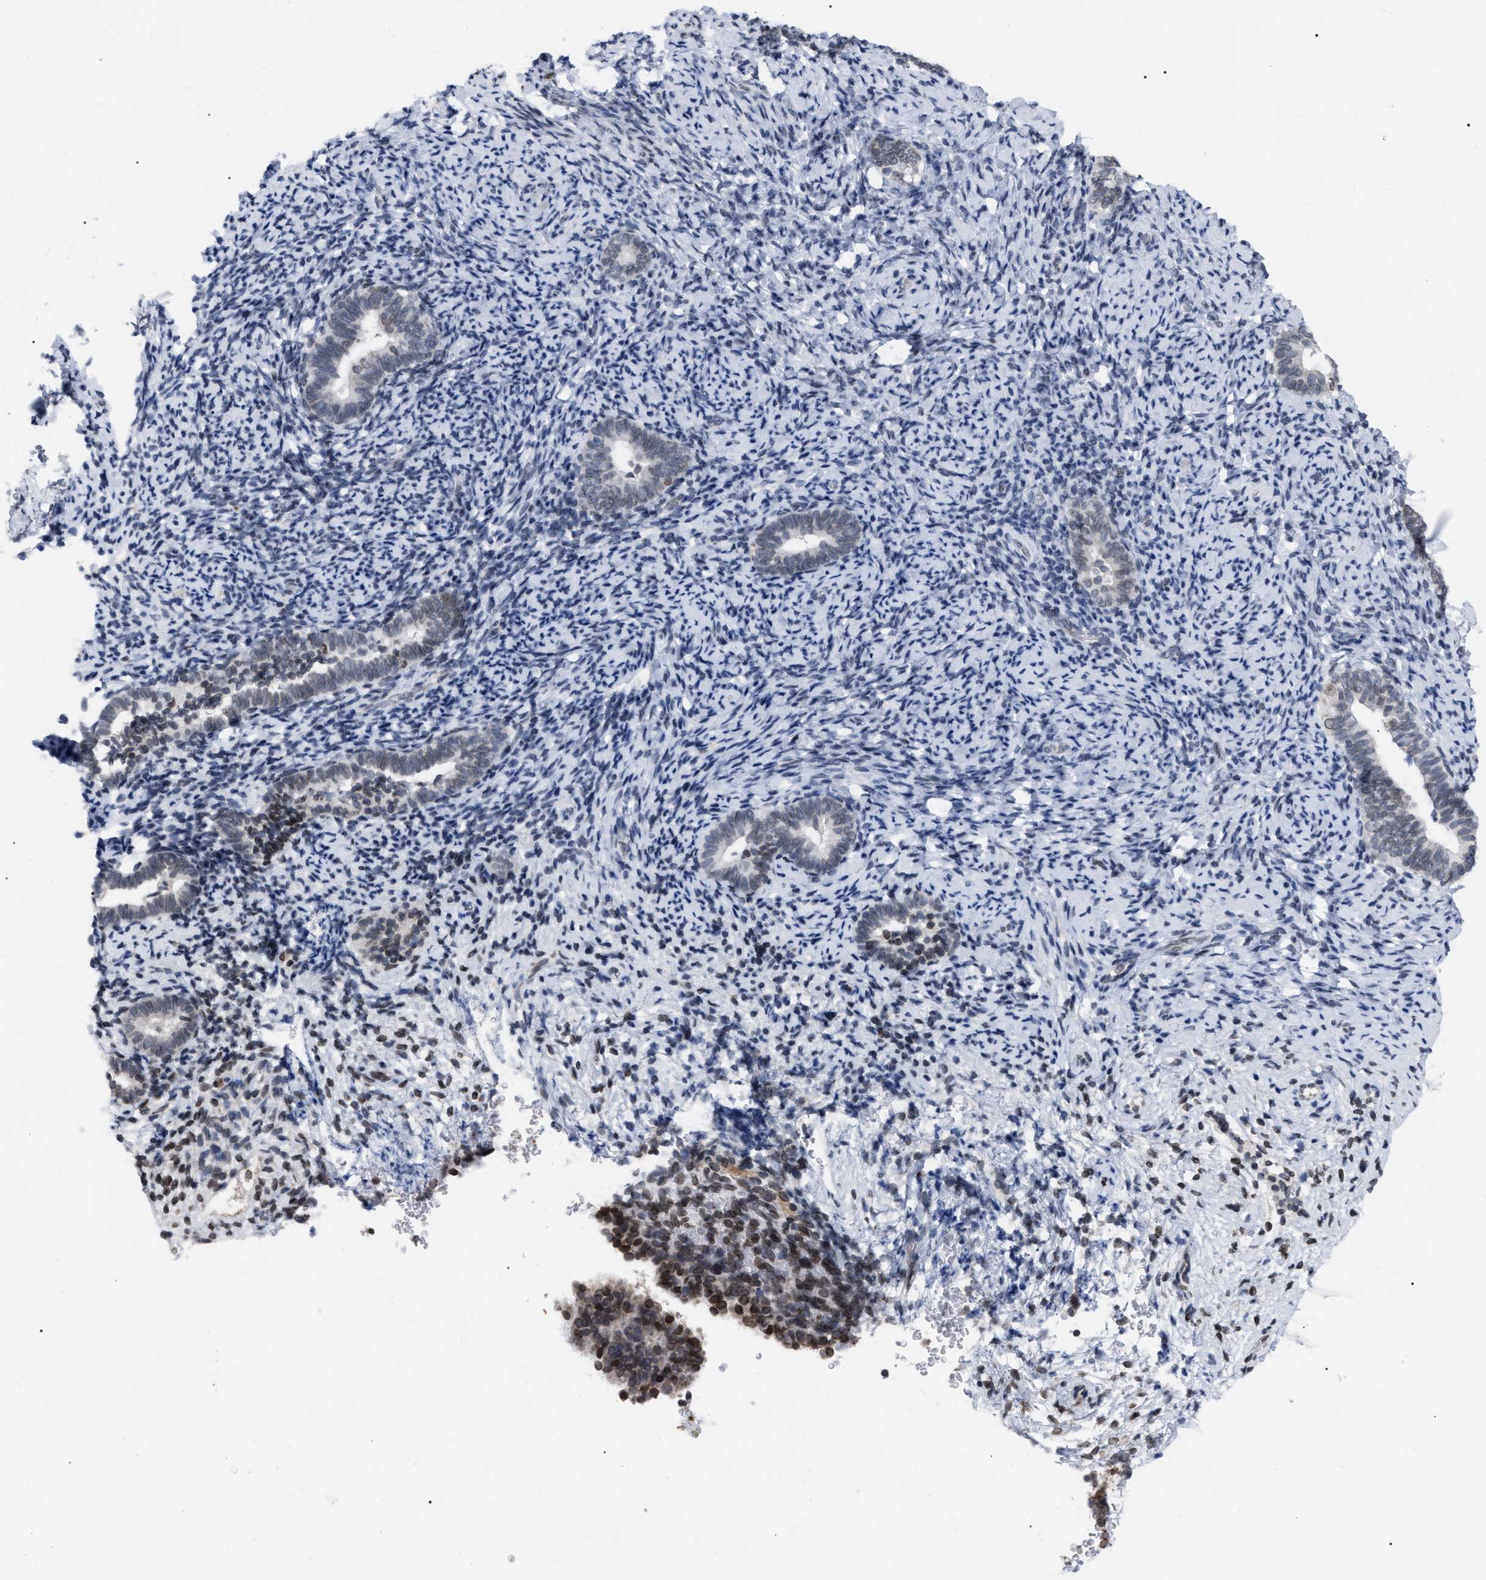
{"staining": {"intensity": "weak", "quantity": "<25%", "location": "cytoplasmic/membranous,nuclear"}, "tissue": "endometrium", "cell_type": "Cells in endometrial stroma", "image_type": "normal", "snomed": [{"axis": "morphology", "description": "Normal tissue, NOS"}, {"axis": "topography", "description": "Endometrium"}], "caption": "An immunohistochemistry (IHC) image of unremarkable endometrium is shown. There is no staining in cells in endometrial stroma of endometrium. (Brightfield microscopy of DAB (3,3'-diaminobenzidine) immunohistochemistry at high magnification).", "gene": "TPR", "patient": {"sex": "female", "age": 51}}